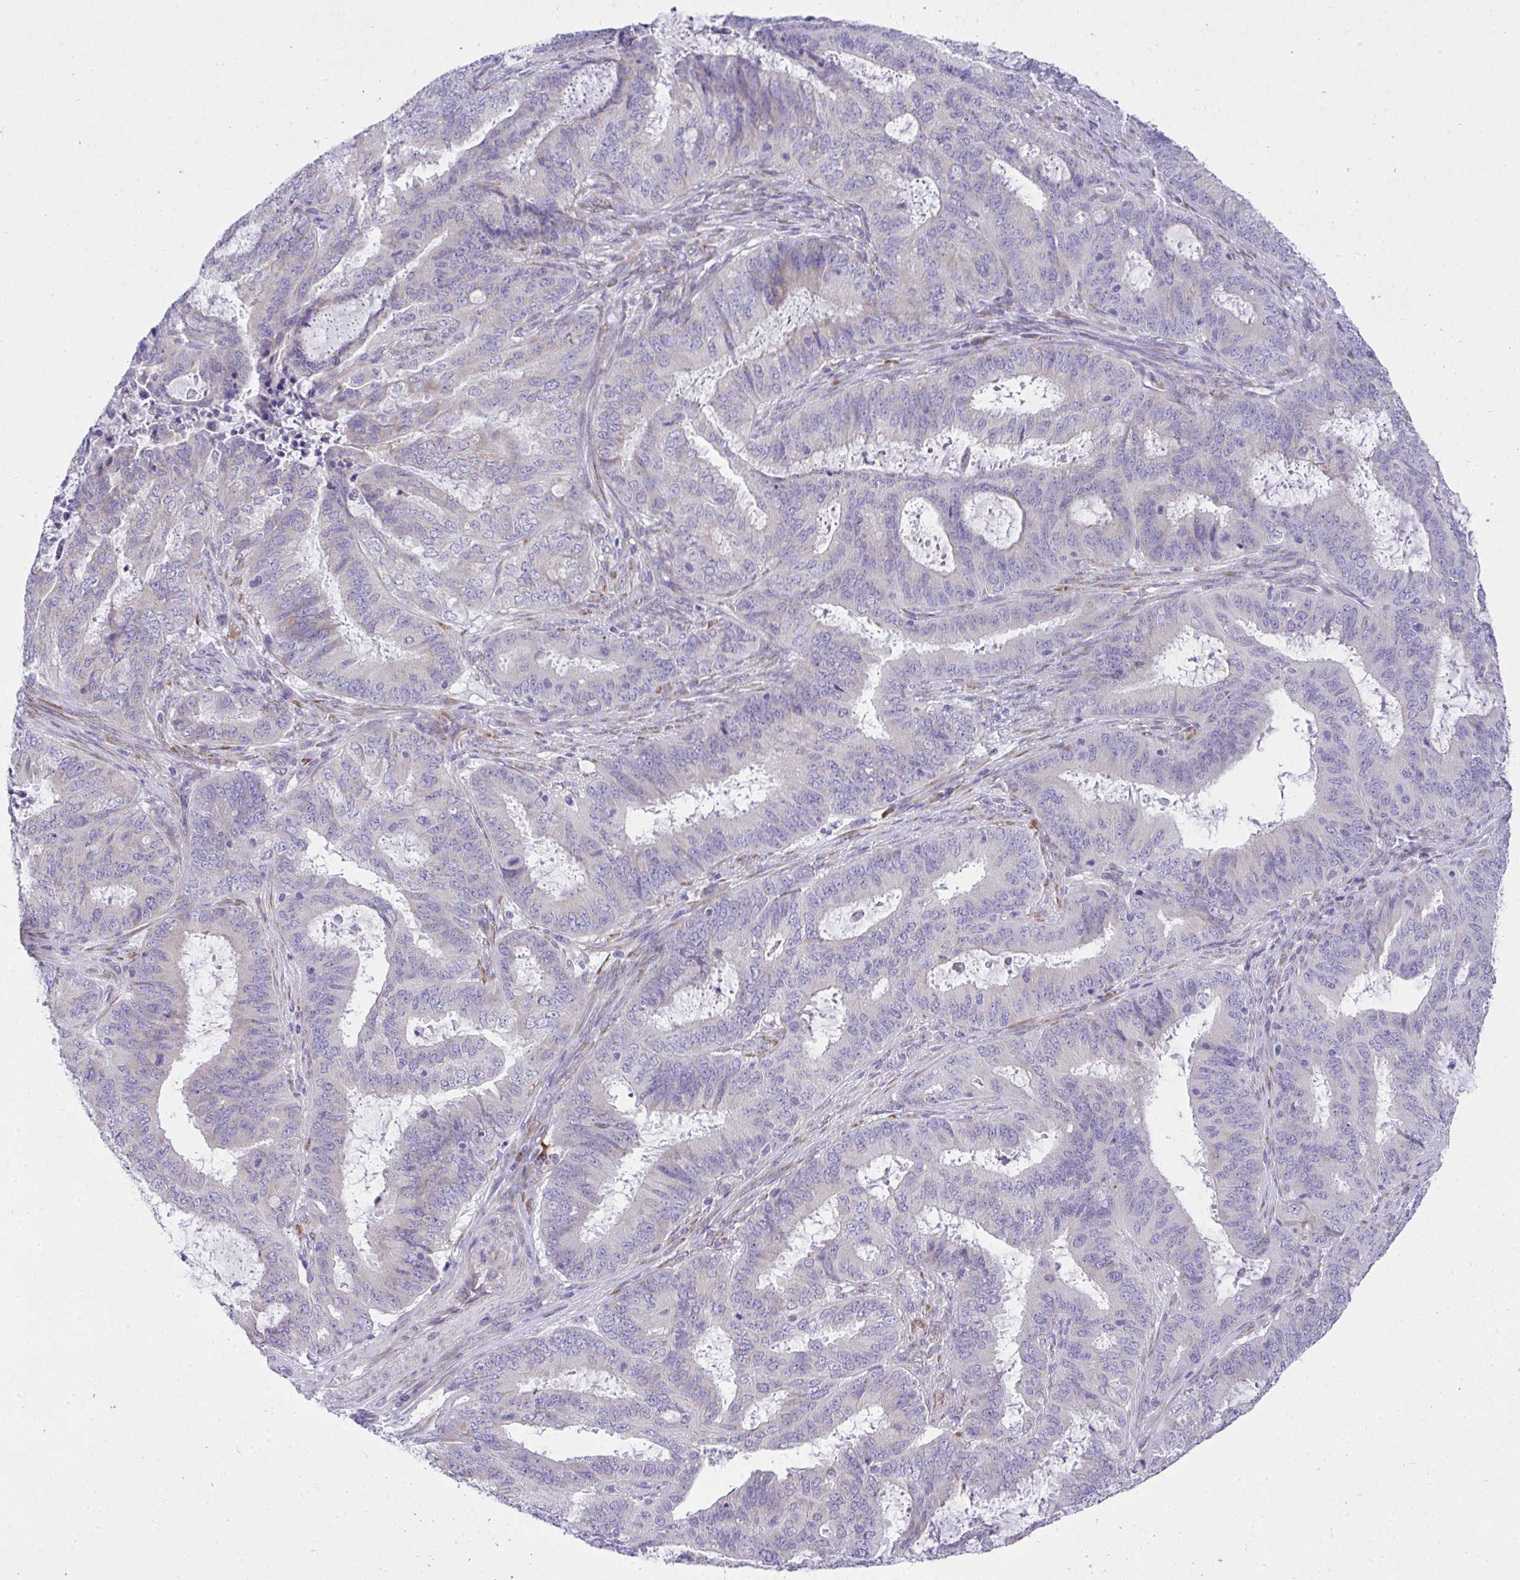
{"staining": {"intensity": "negative", "quantity": "none", "location": "none"}, "tissue": "endometrial cancer", "cell_type": "Tumor cells", "image_type": "cancer", "snomed": [{"axis": "morphology", "description": "Adenocarcinoma, NOS"}, {"axis": "topography", "description": "Endometrium"}], "caption": "This is an immunohistochemistry (IHC) histopathology image of endometrial adenocarcinoma. There is no positivity in tumor cells.", "gene": "ADRA2C", "patient": {"sex": "female", "age": 51}}